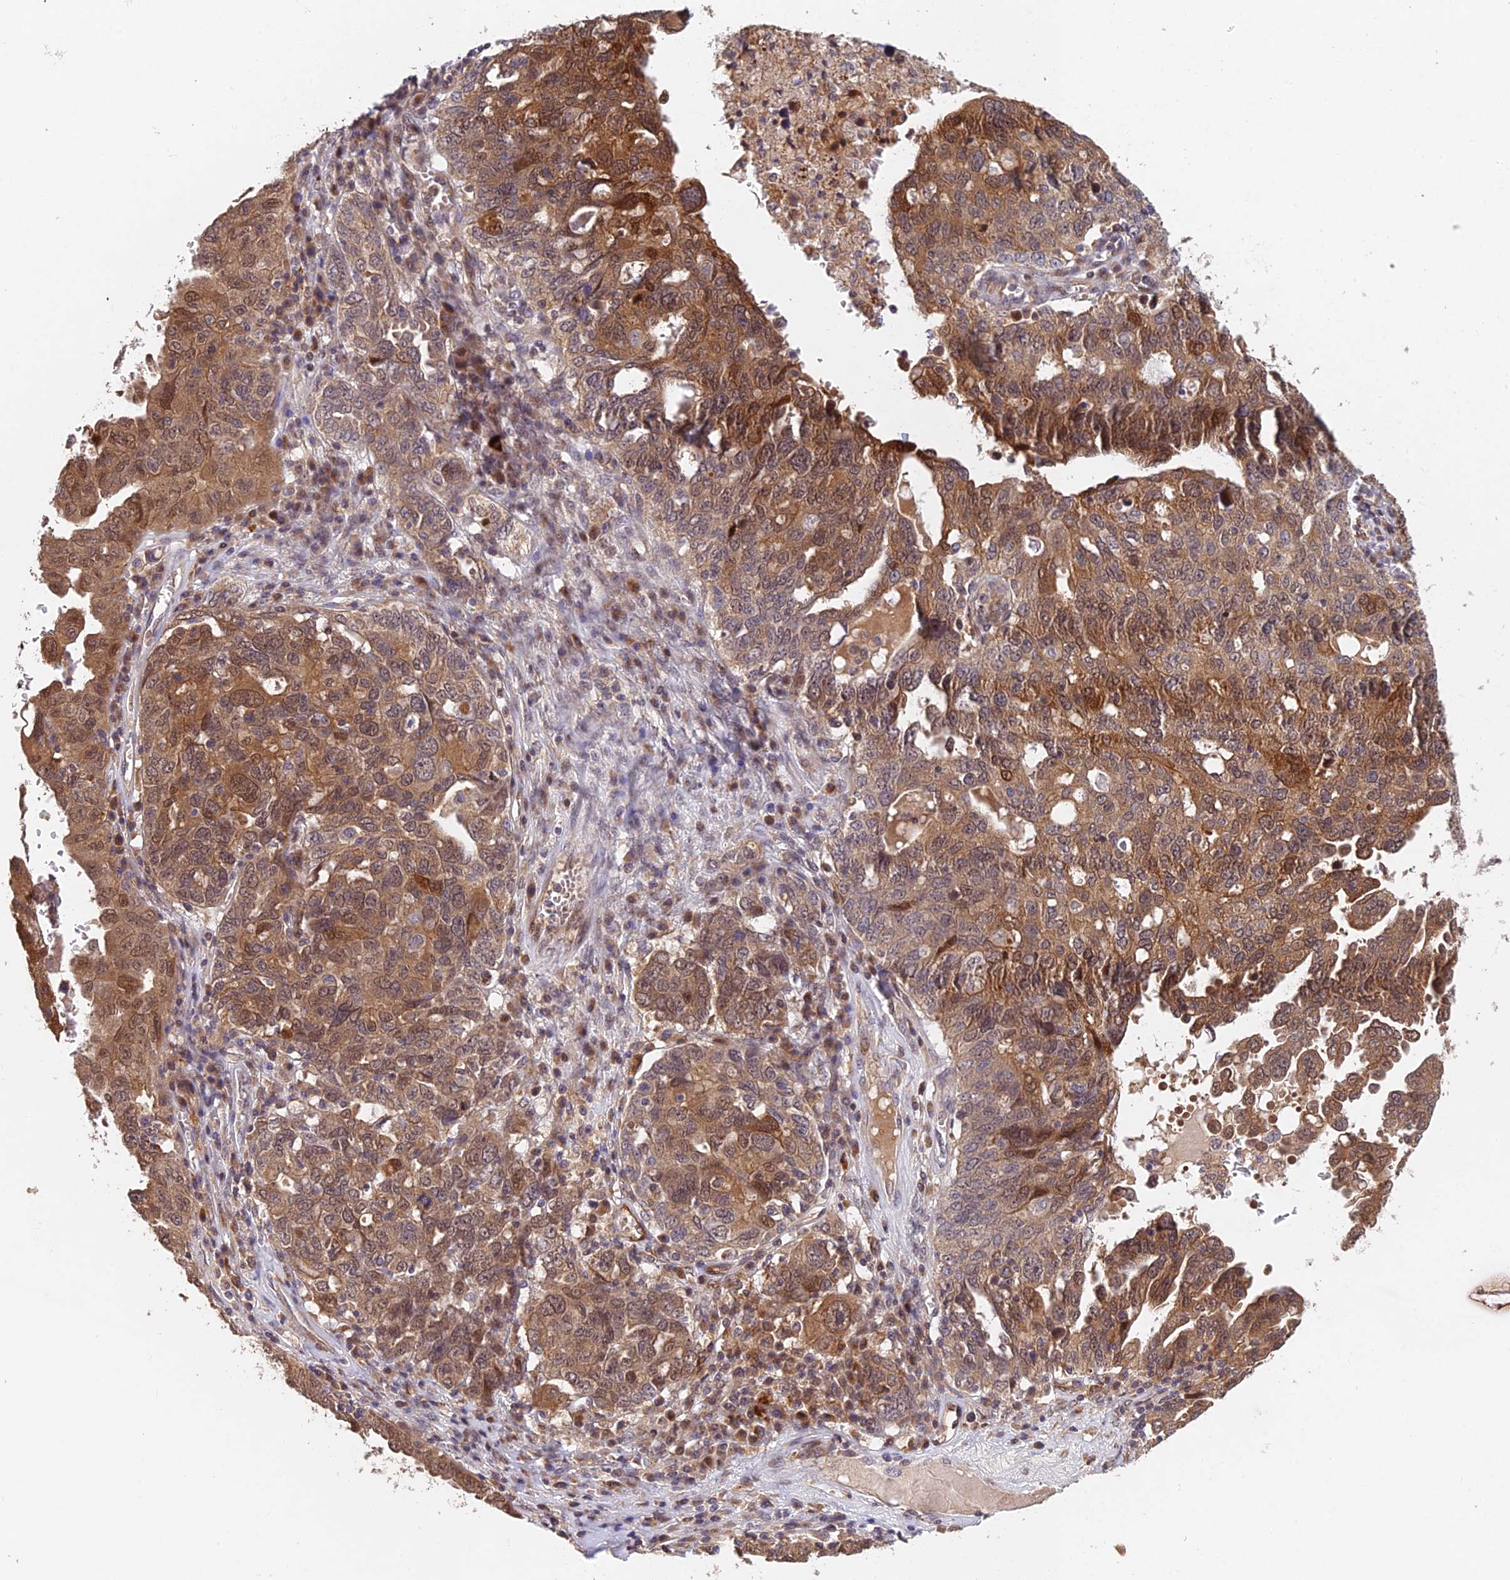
{"staining": {"intensity": "moderate", "quantity": ">75%", "location": "cytoplasmic/membranous,nuclear"}, "tissue": "ovarian cancer", "cell_type": "Tumor cells", "image_type": "cancer", "snomed": [{"axis": "morphology", "description": "Carcinoma, endometroid"}, {"axis": "topography", "description": "Ovary"}], "caption": "A brown stain highlights moderate cytoplasmic/membranous and nuclear staining of a protein in human endometroid carcinoma (ovarian) tumor cells.", "gene": "NSMCE1", "patient": {"sex": "female", "age": 62}}